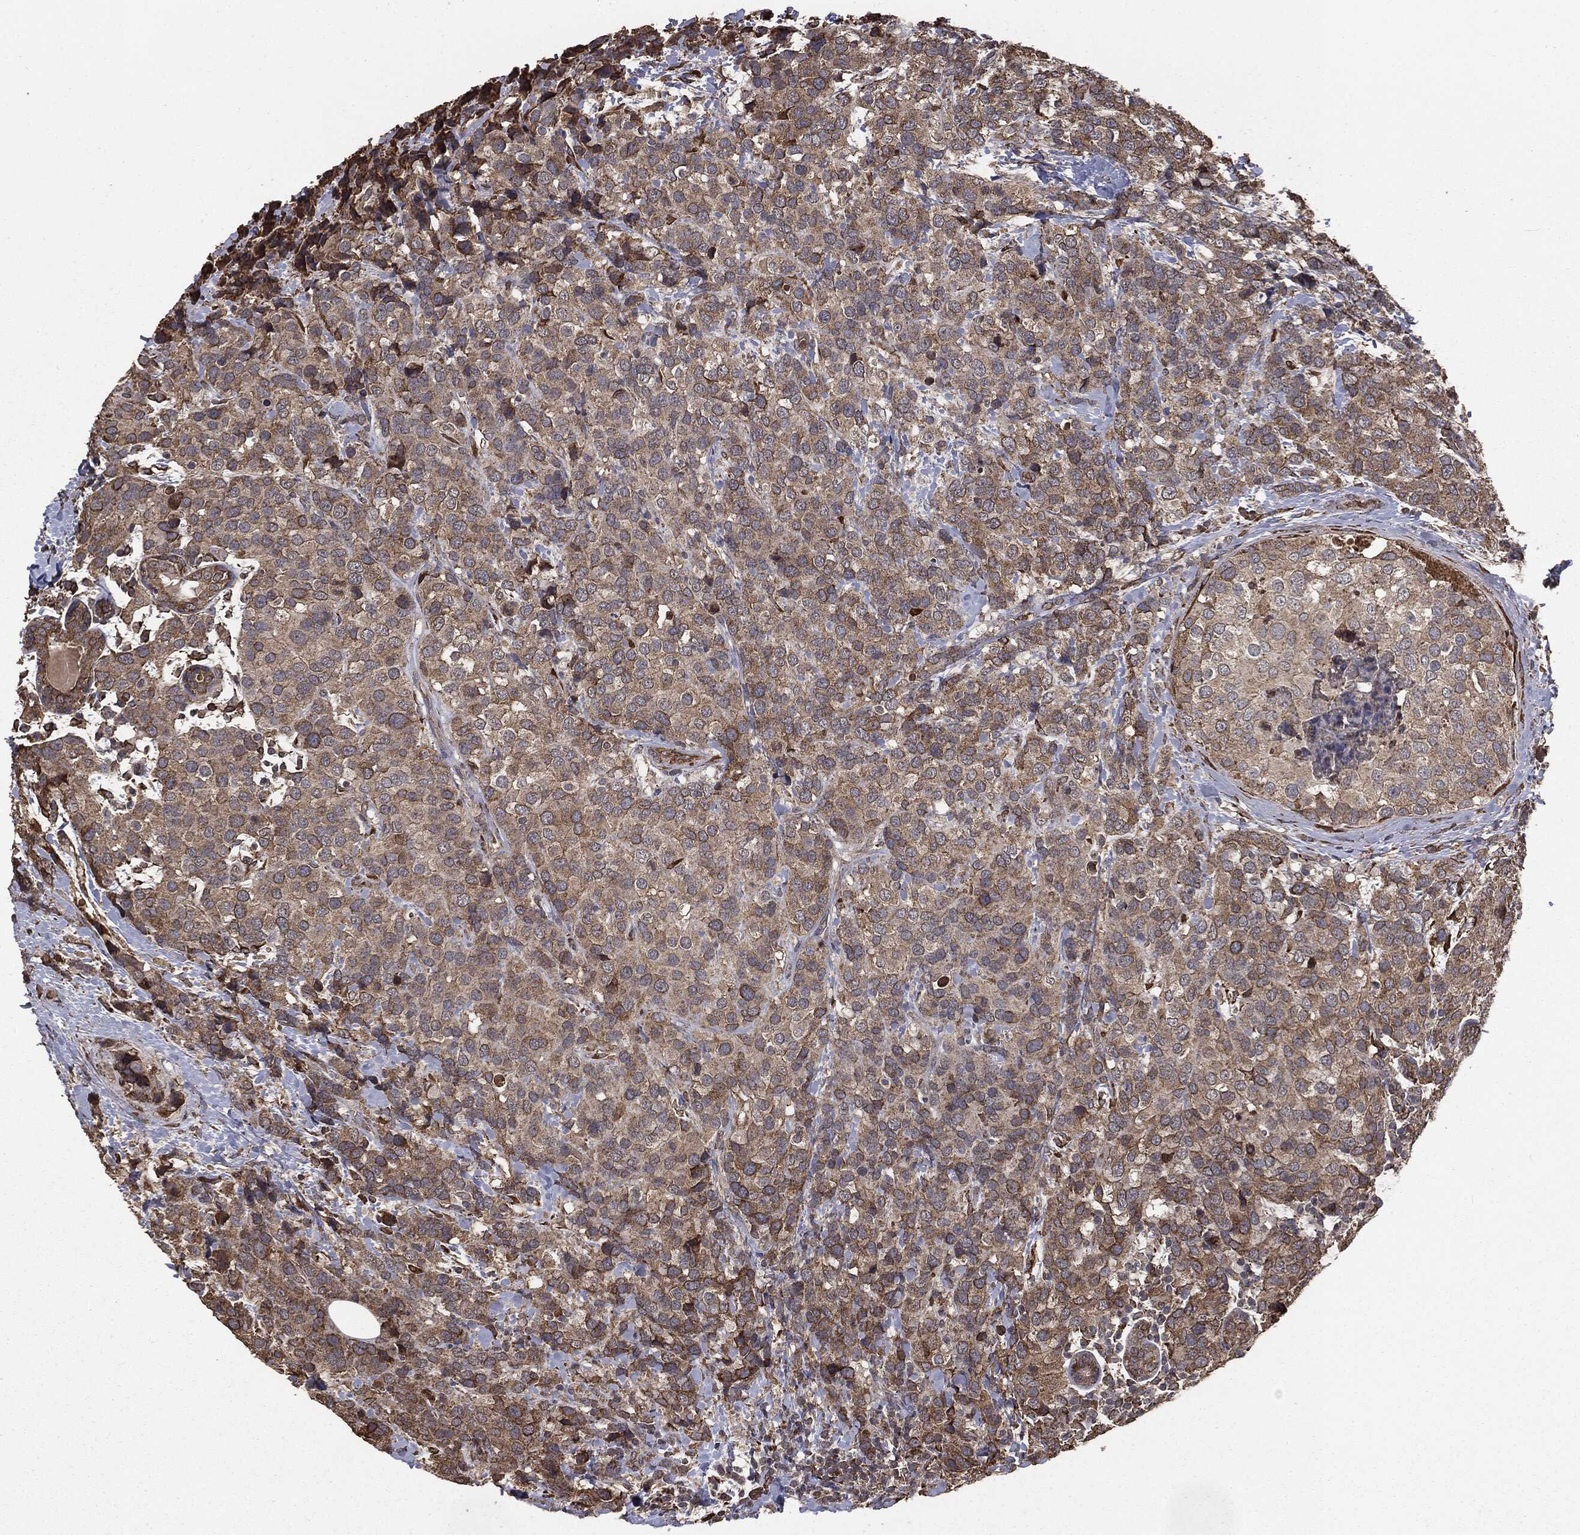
{"staining": {"intensity": "weak", "quantity": ">75%", "location": "cytoplasmic/membranous"}, "tissue": "breast cancer", "cell_type": "Tumor cells", "image_type": "cancer", "snomed": [{"axis": "morphology", "description": "Lobular carcinoma"}, {"axis": "topography", "description": "Breast"}], "caption": "A low amount of weak cytoplasmic/membranous staining is present in approximately >75% of tumor cells in breast lobular carcinoma tissue.", "gene": "MTOR", "patient": {"sex": "female", "age": 59}}